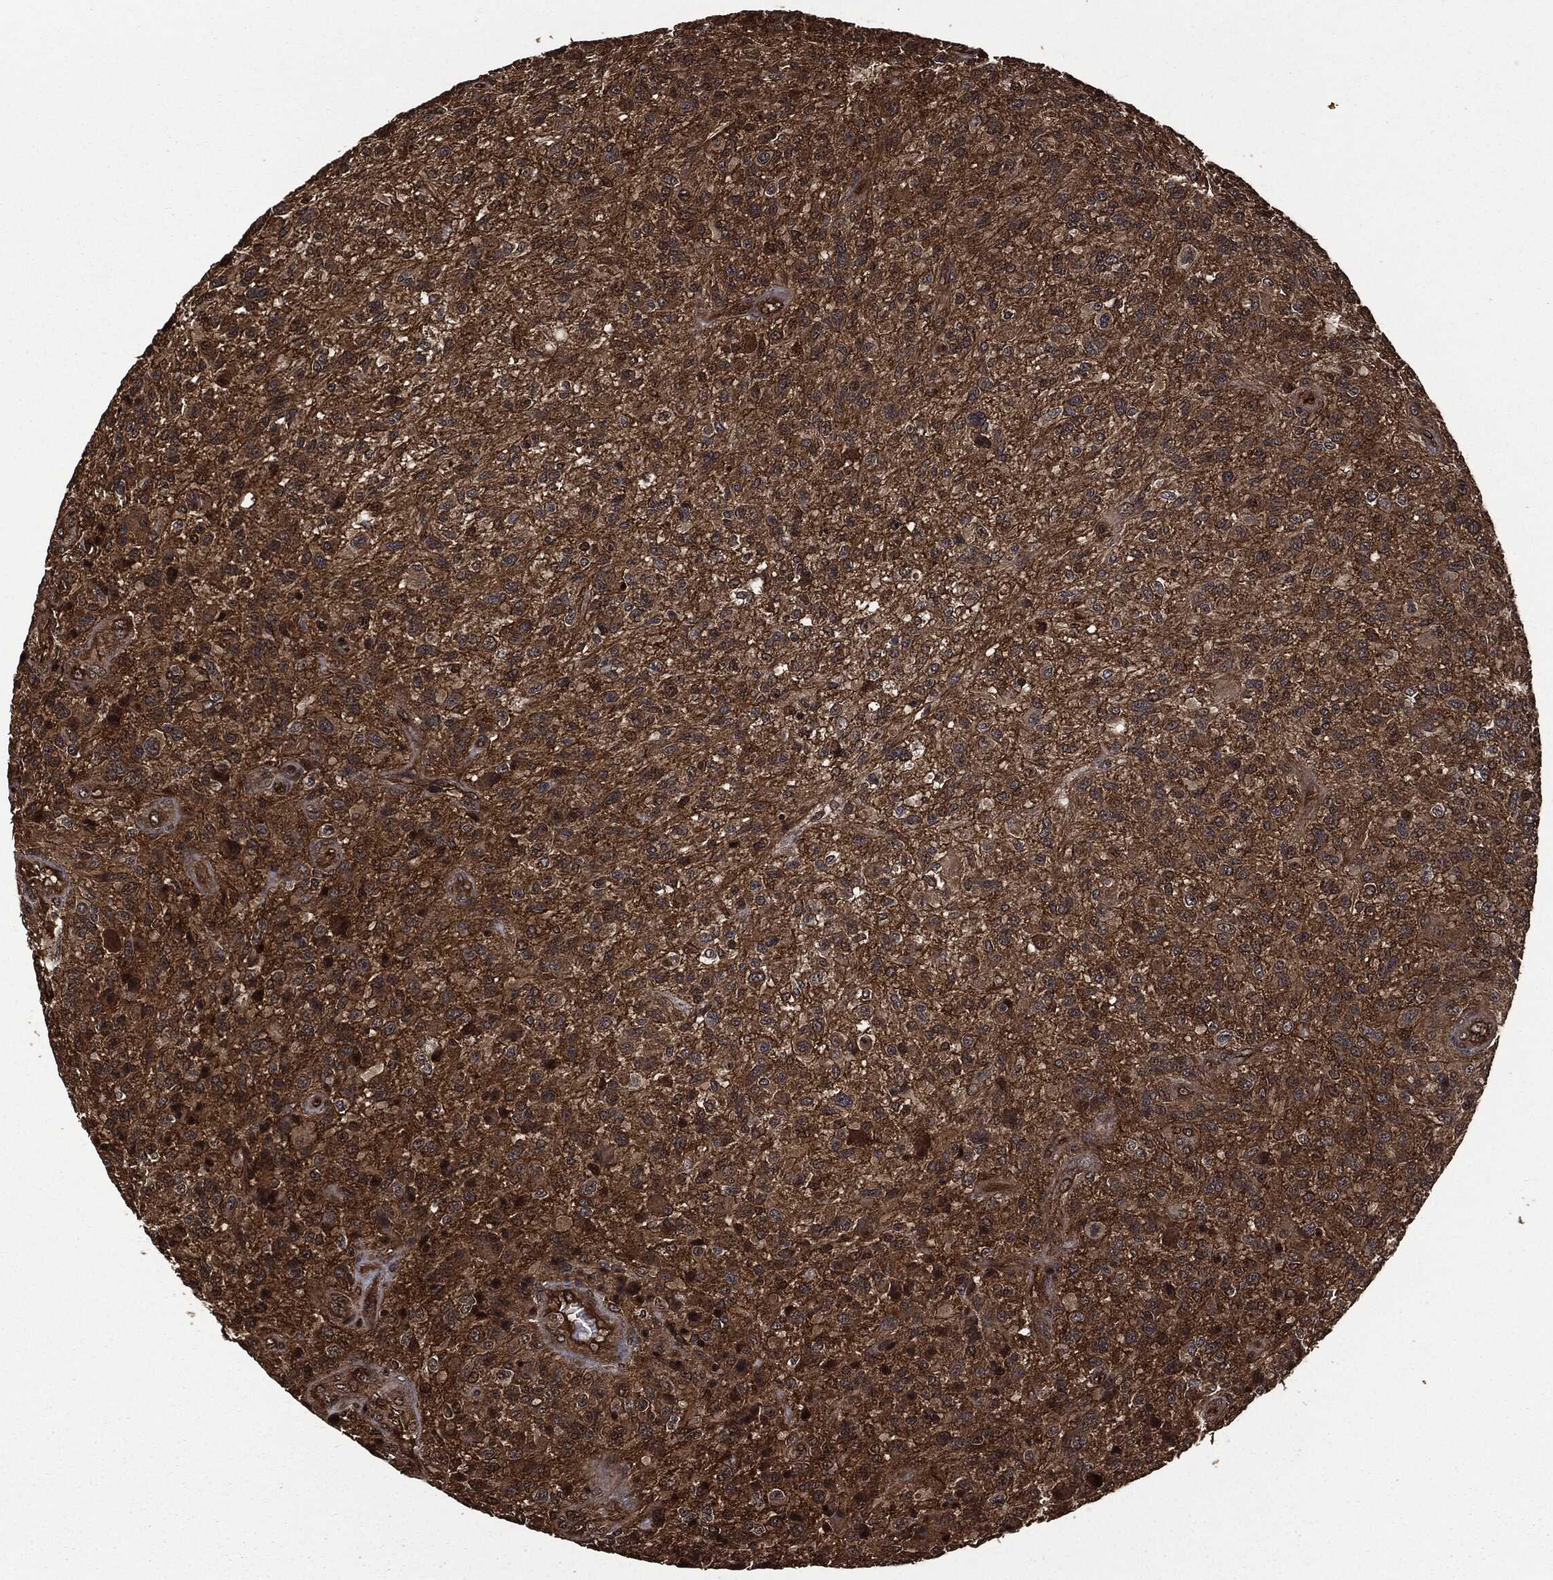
{"staining": {"intensity": "moderate", "quantity": ">75%", "location": "cytoplasmic/membranous"}, "tissue": "glioma", "cell_type": "Tumor cells", "image_type": "cancer", "snomed": [{"axis": "morphology", "description": "Glioma, malignant, High grade"}, {"axis": "topography", "description": "Brain"}], "caption": "Immunohistochemical staining of human glioma demonstrates moderate cytoplasmic/membranous protein positivity in about >75% of tumor cells.", "gene": "HRAS", "patient": {"sex": "male", "age": 47}}